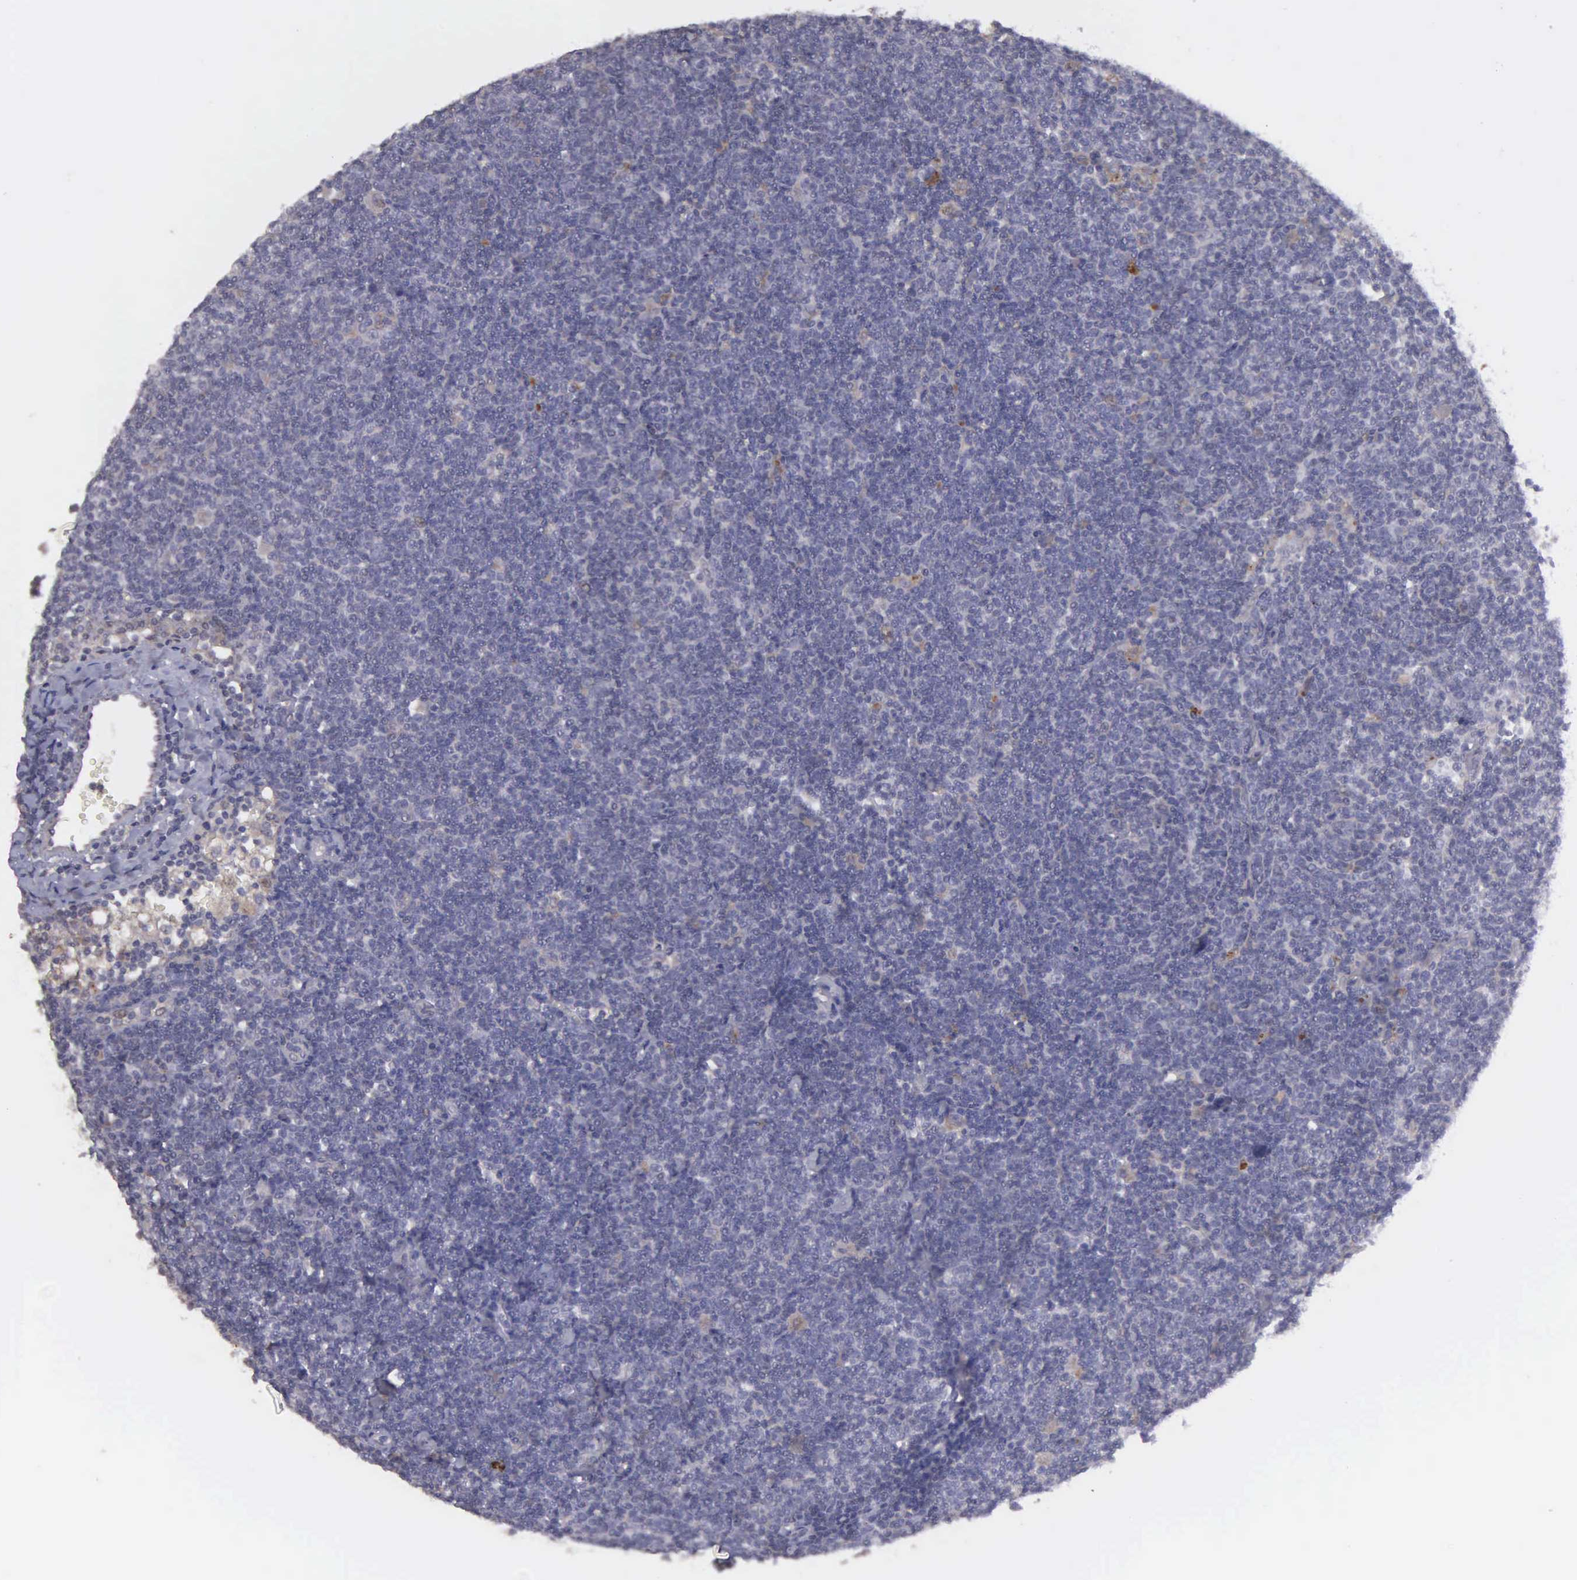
{"staining": {"intensity": "negative", "quantity": "none", "location": "none"}, "tissue": "lymphoma", "cell_type": "Tumor cells", "image_type": "cancer", "snomed": [{"axis": "morphology", "description": "Malignant lymphoma, non-Hodgkin's type, Low grade"}, {"axis": "topography", "description": "Lymph node"}], "caption": "This is an immunohistochemistry (IHC) histopathology image of human malignant lymphoma, non-Hodgkin's type (low-grade). There is no positivity in tumor cells.", "gene": "RTL10", "patient": {"sex": "male", "age": 65}}